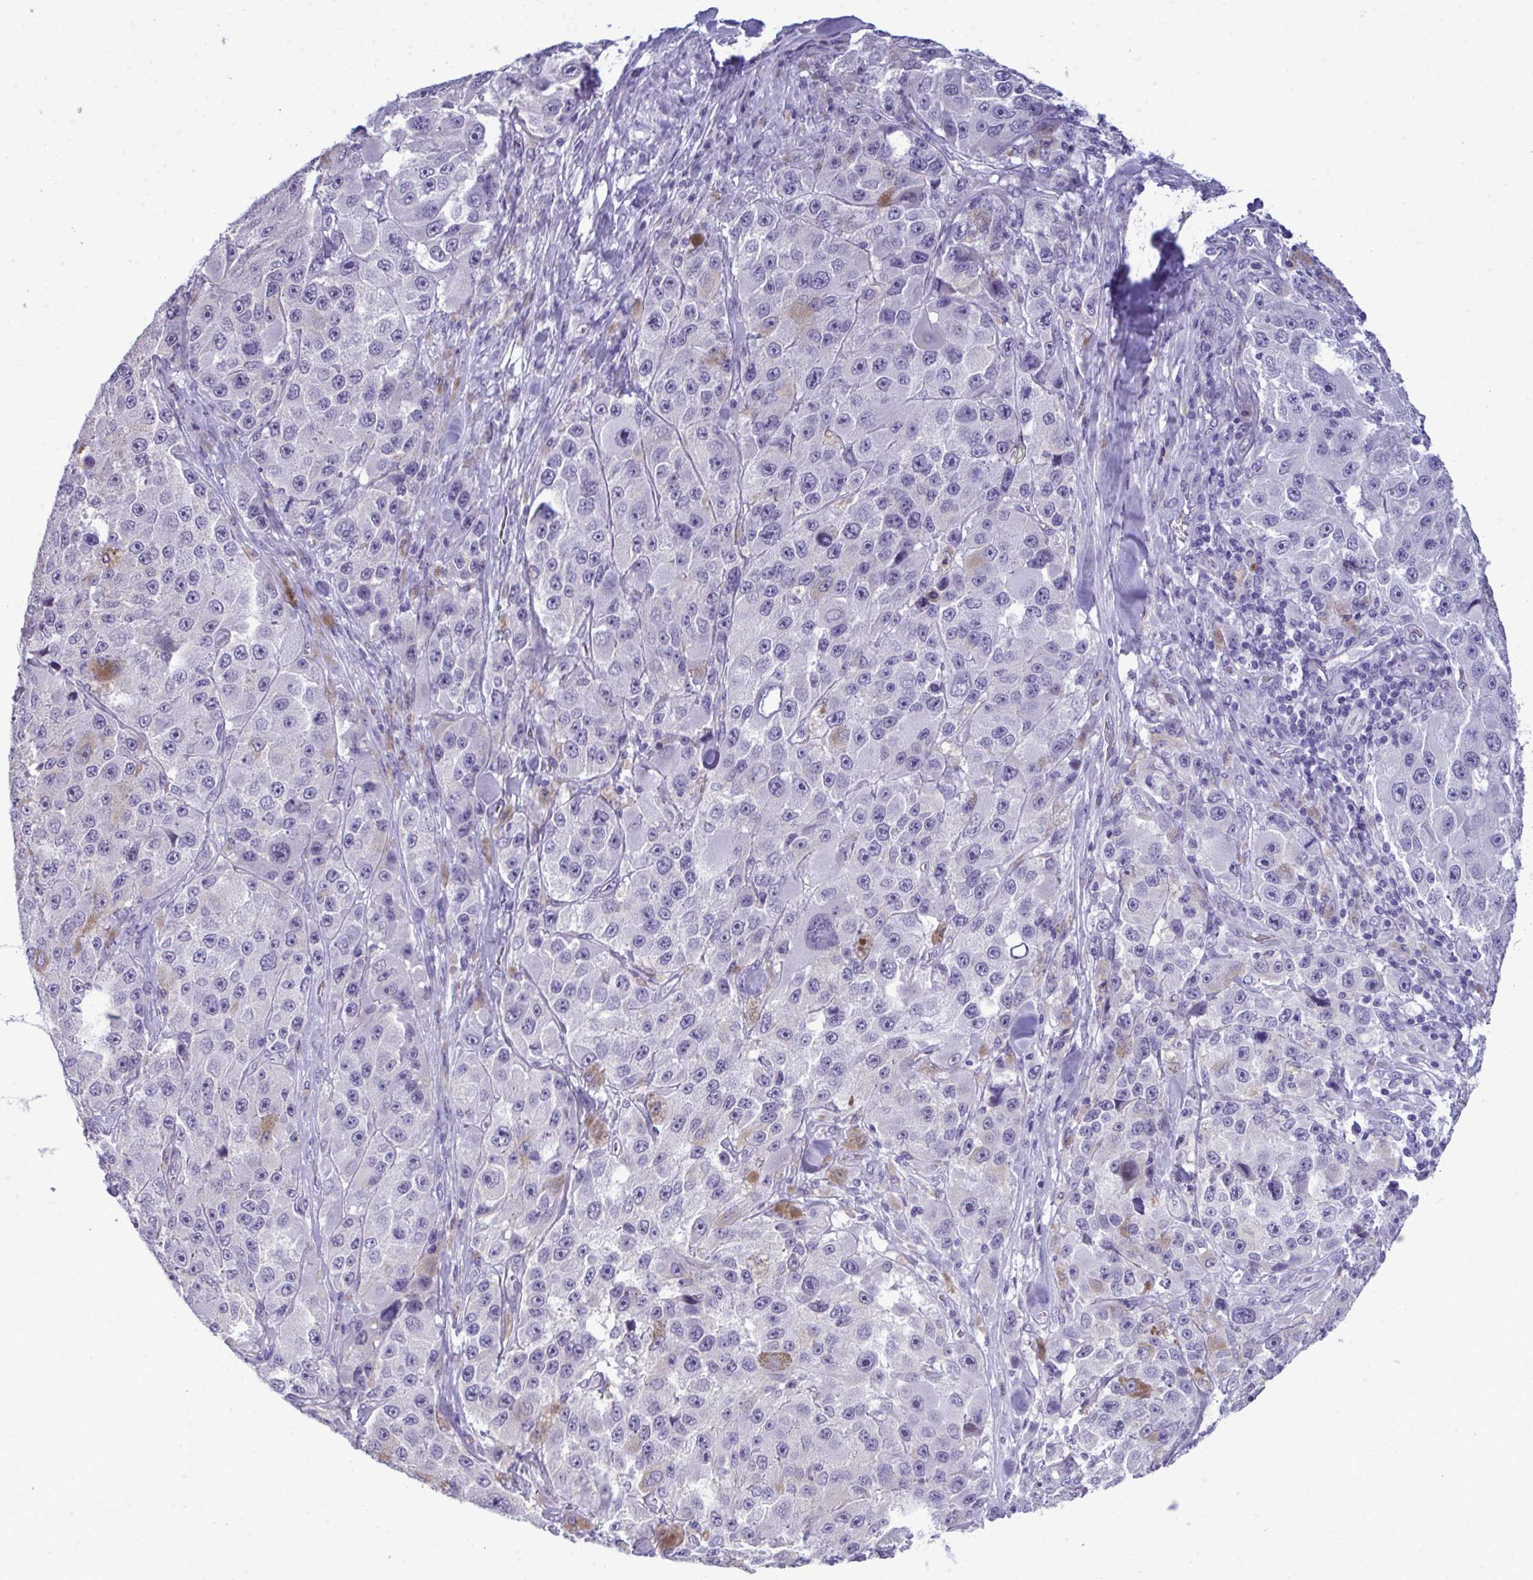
{"staining": {"intensity": "negative", "quantity": "none", "location": "none"}, "tissue": "melanoma", "cell_type": "Tumor cells", "image_type": "cancer", "snomed": [{"axis": "morphology", "description": "Malignant melanoma, Metastatic site"}, {"axis": "topography", "description": "Lymph node"}], "caption": "This photomicrograph is of melanoma stained with immunohistochemistry (IHC) to label a protein in brown with the nuclei are counter-stained blue. There is no positivity in tumor cells.", "gene": "PRM2", "patient": {"sex": "male", "age": 62}}